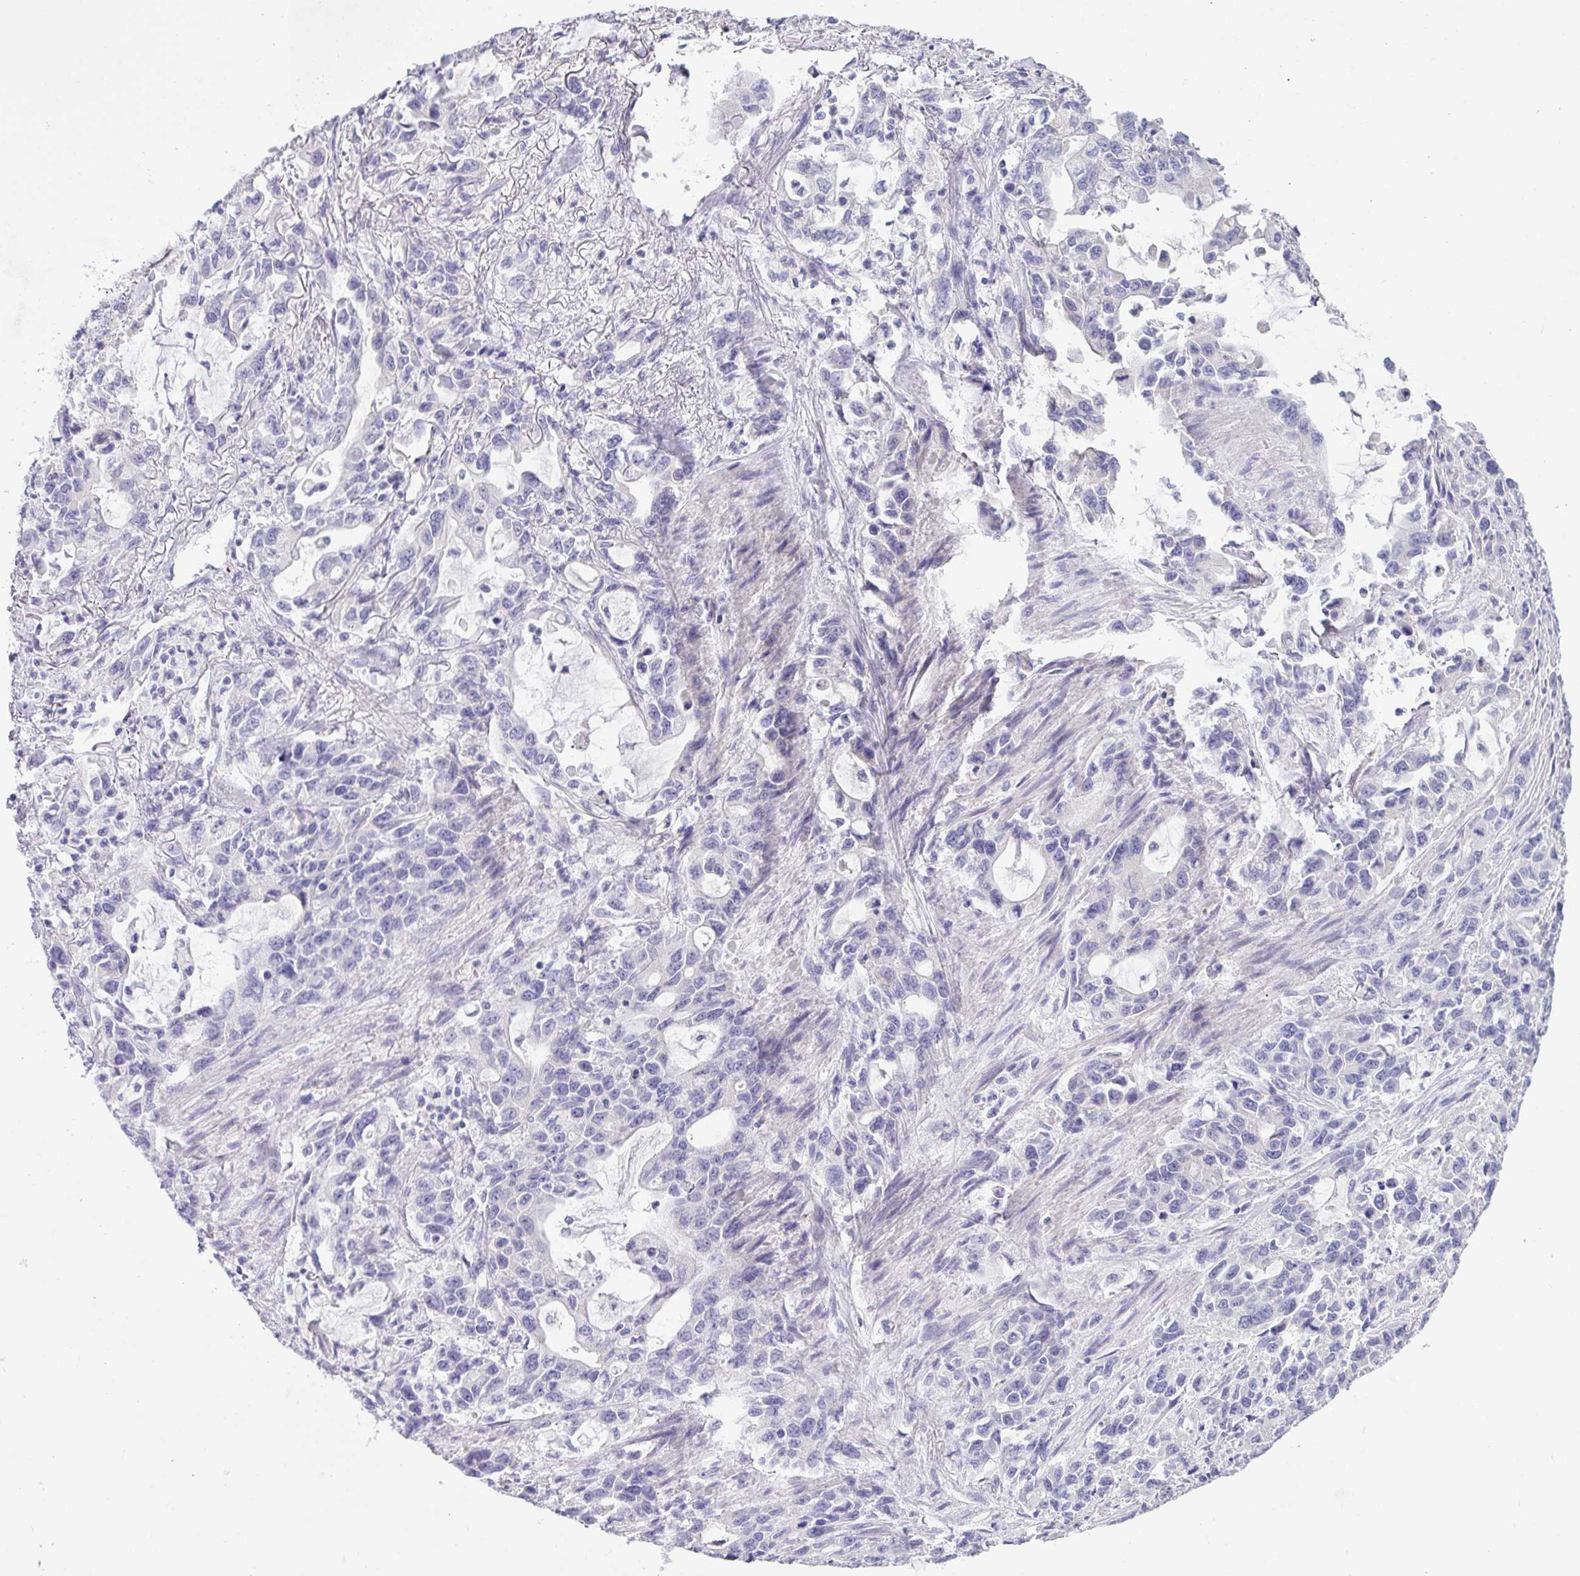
{"staining": {"intensity": "negative", "quantity": "none", "location": "none"}, "tissue": "stomach cancer", "cell_type": "Tumor cells", "image_type": "cancer", "snomed": [{"axis": "morphology", "description": "Adenocarcinoma, NOS"}, {"axis": "topography", "description": "Stomach, upper"}], "caption": "This micrograph is of stomach cancer (adenocarcinoma) stained with immunohistochemistry to label a protein in brown with the nuclei are counter-stained blue. There is no positivity in tumor cells.", "gene": "C4orf33", "patient": {"sex": "male", "age": 85}}